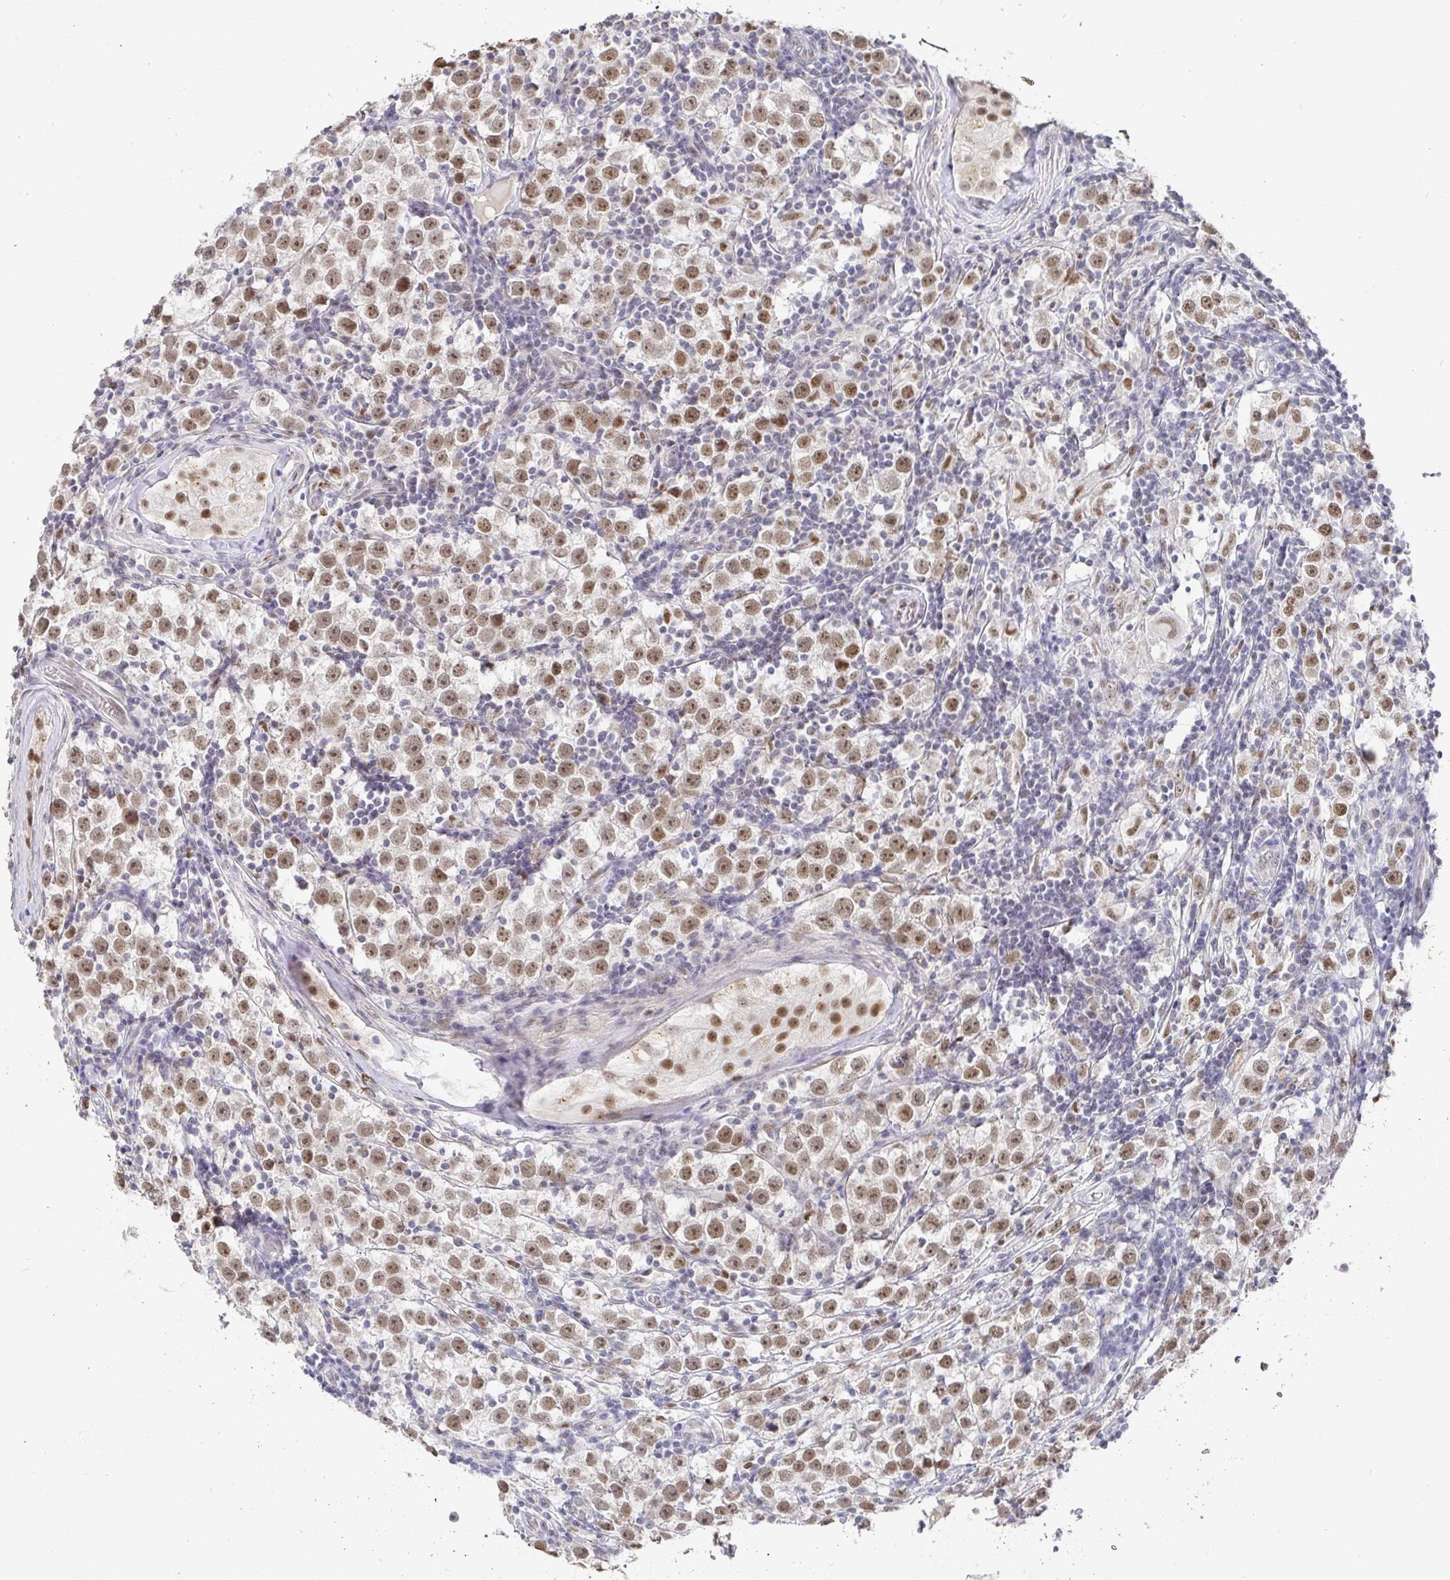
{"staining": {"intensity": "moderate", "quantity": ">75%", "location": "nuclear"}, "tissue": "urothelial cancer", "cell_type": "Tumor cells", "image_type": "cancer", "snomed": [{"axis": "morphology", "description": "Normal tissue, NOS"}, {"axis": "morphology", "description": "Urothelial carcinoma, High grade"}, {"axis": "morphology", "description": "Seminoma, NOS"}, {"axis": "morphology", "description": "Carcinoma, Embryonal, NOS"}, {"axis": "topography", "description": "Urinary bladder"}, {"axis": "topography", "description": "Testis"}], "caption": "The immunohistochemical stain labels moderate nuclear expression in tumor cells of high-grade urothelial carcinoma tissue.", "gene": "RCOR1", "patient": {"sex": "male", "age": 41}}